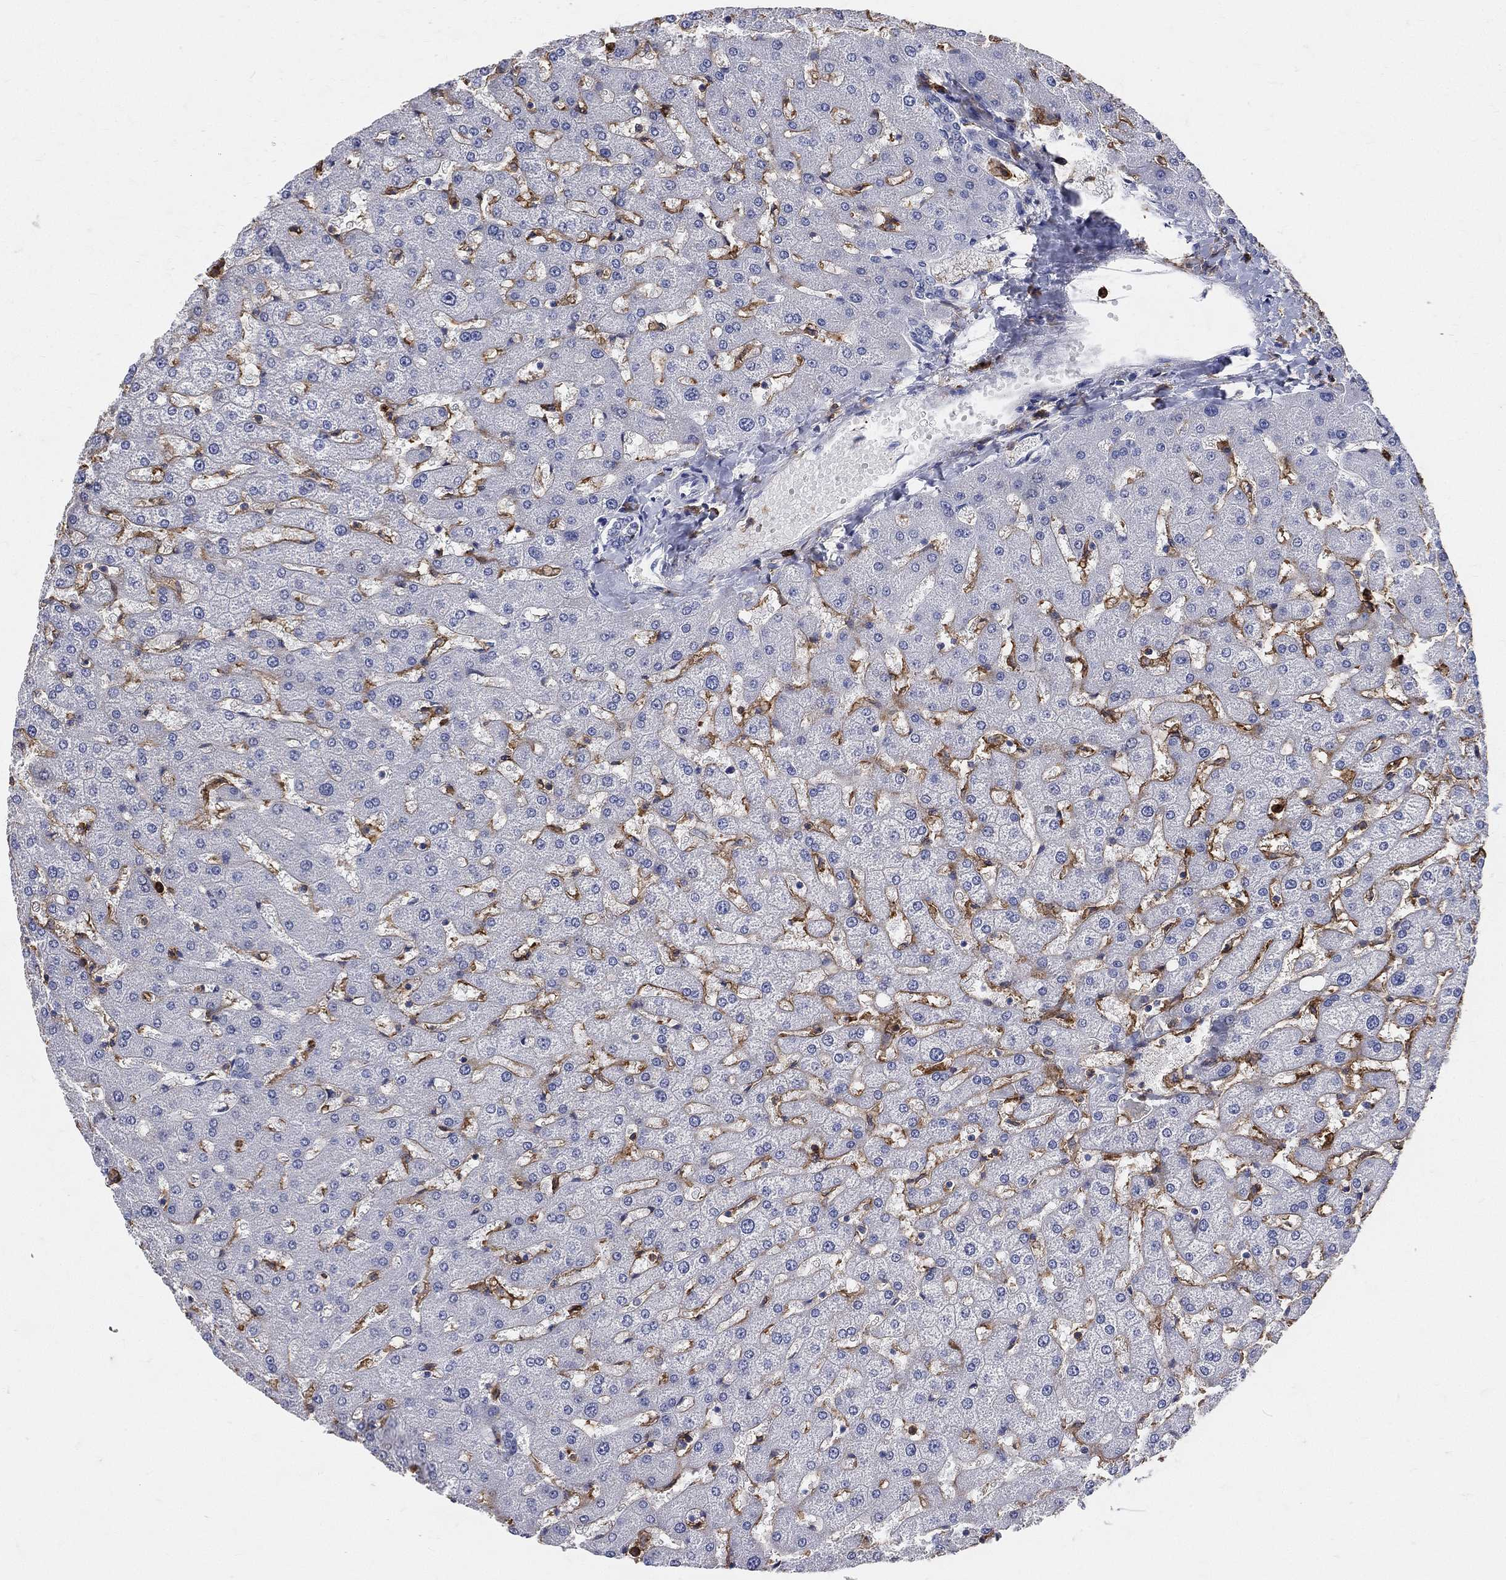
{"staining": {"intensity": "negative", "quantity": "none", "location": "none"}, "tissue": "liver", "cell_type": "Cholangiocytes", "image_type": "normal", "snomed": [{"axis": "morphology", "description": "Normal tissue, NOS"}, {"axis": "topography", "description": "Liver"}], "caption": "Liver stained for a protein using immunohistochemistry (IHC) exhibits no staining cholangiocytes.", "gene": "CD33", "patient": {"sex": "female", "age": 50}}